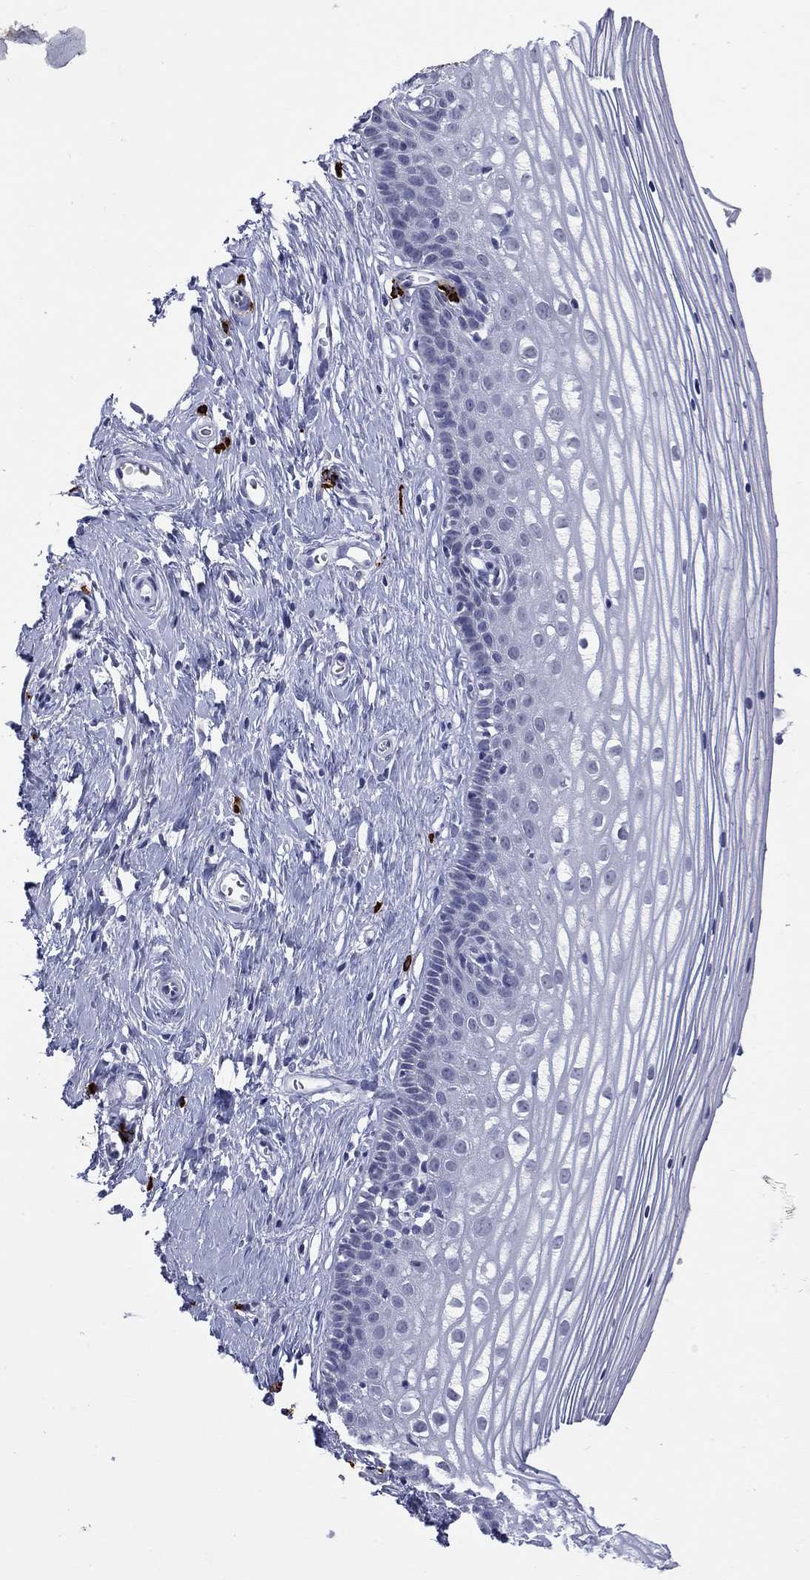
{"staining": {"intensity": "negative", "quantity": "none", "location": "none"}, "tissue": "cervix", "cell_type": "Glandular cells", "image_type": "normal", "snomed": [{"axis": "morphology", "description": "Normal tissue, NOS"}, {"axis": "topography", "description": "Cervix"}], "caption": "Immunohistochemical staining of unremarkable human cervix shows no significant staining in glandular cells. (IHC, brightfield microscopy, high magnification).", "gene": "ECEL1", "patient": {"sex": "female", "age": 40}}